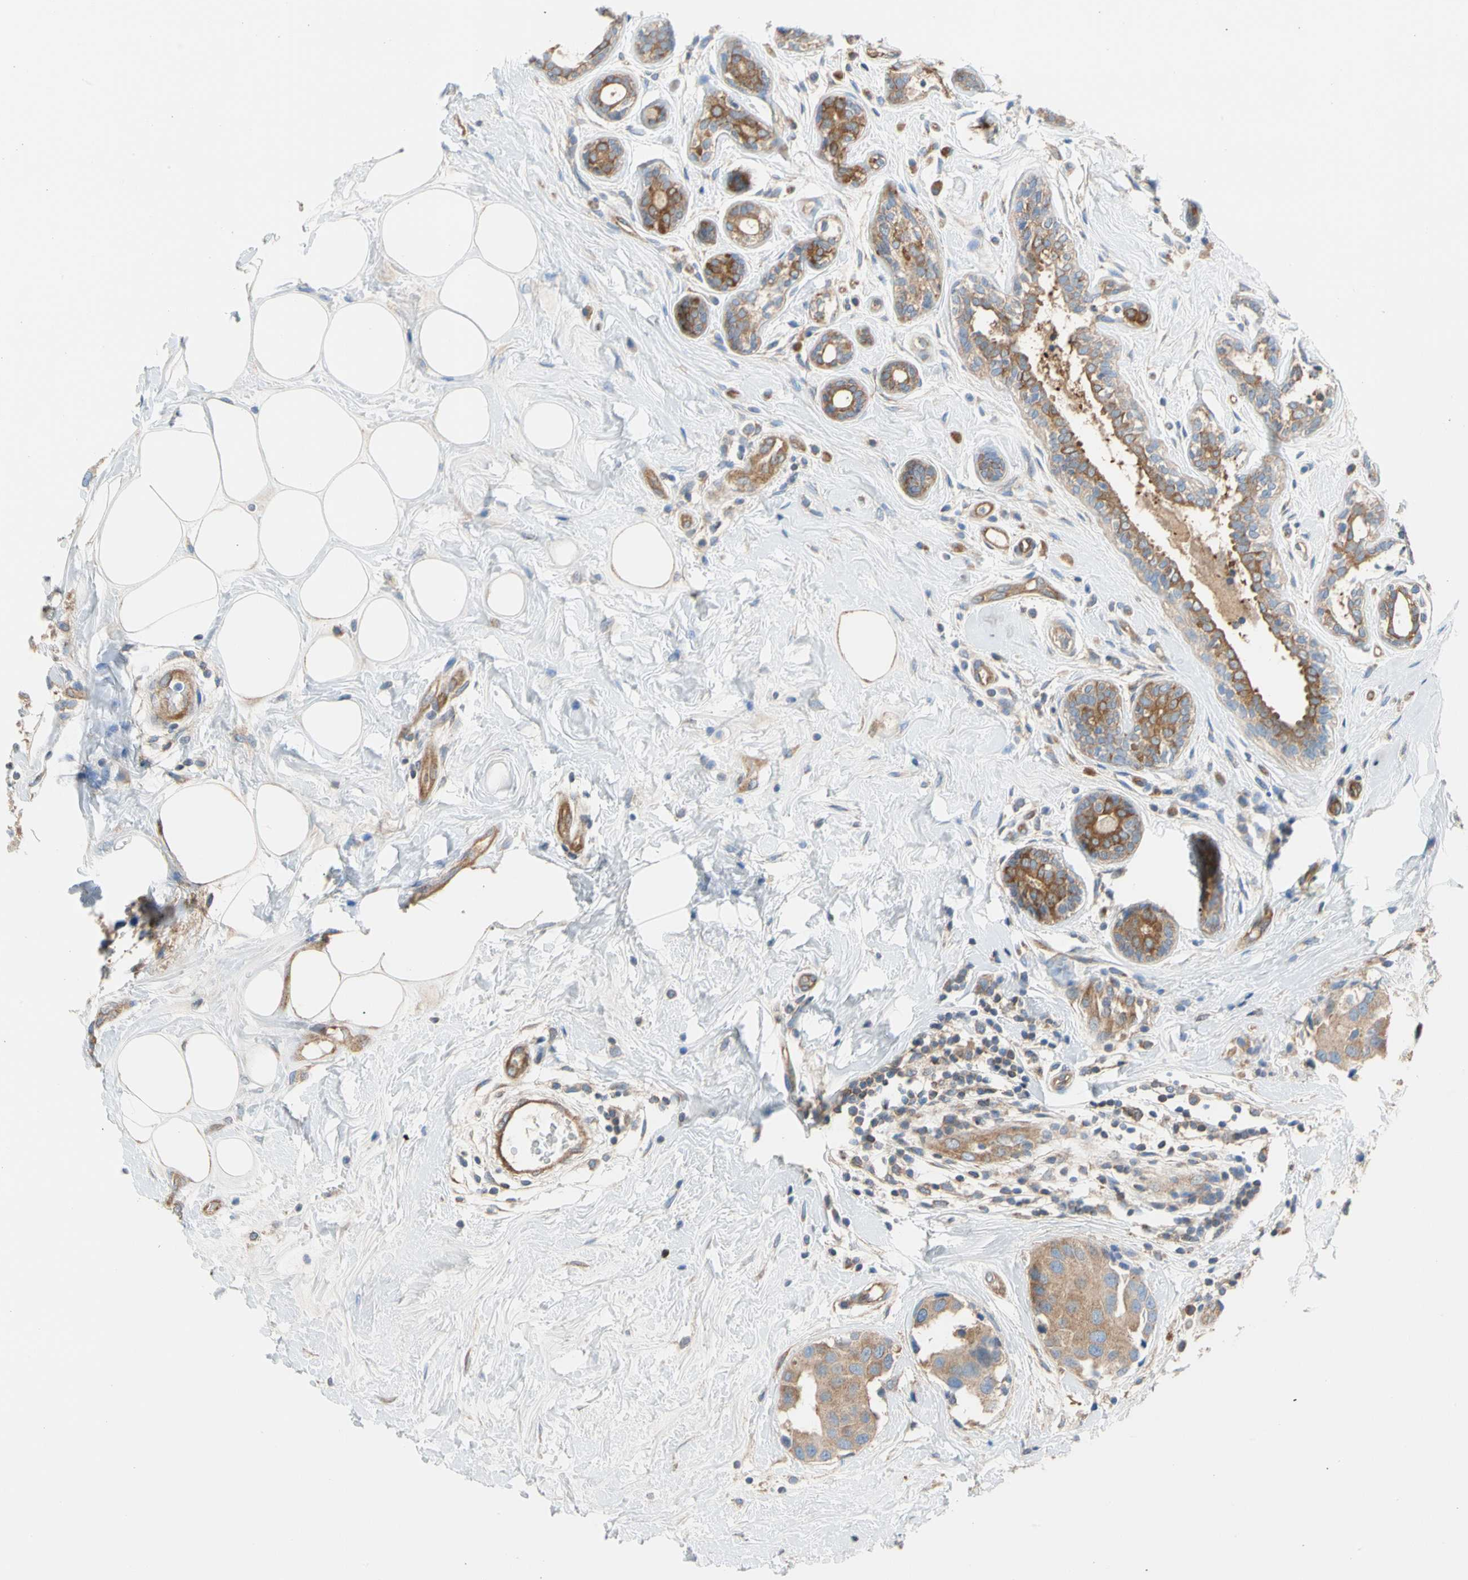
{"staining": {"intensity": "weak", "quantity": ">75%", "location": "cytoplasmic/membranous"}, "tissue": "breast cancer", "cell_type": "Tumor cells", "image_type": "cancer", "snomed": [{"axis": "morphology", "description": "Normal tissue, NOS"}, {"axis": "morphology", "description": "Duct carcinoma"}, {"axis": "topography", "description": "Breast"}], "caption": "This photomicrograph displays invasive ductal carcinoma (breast) stained with IHC to label a protein in brown. The cytoplasmic/membranous of tumor cells show weak positivity for the protein. Nuclei are counter-stained blue.", "gene": "GPHN", "patient": {"sex": "female", "age": 39}}